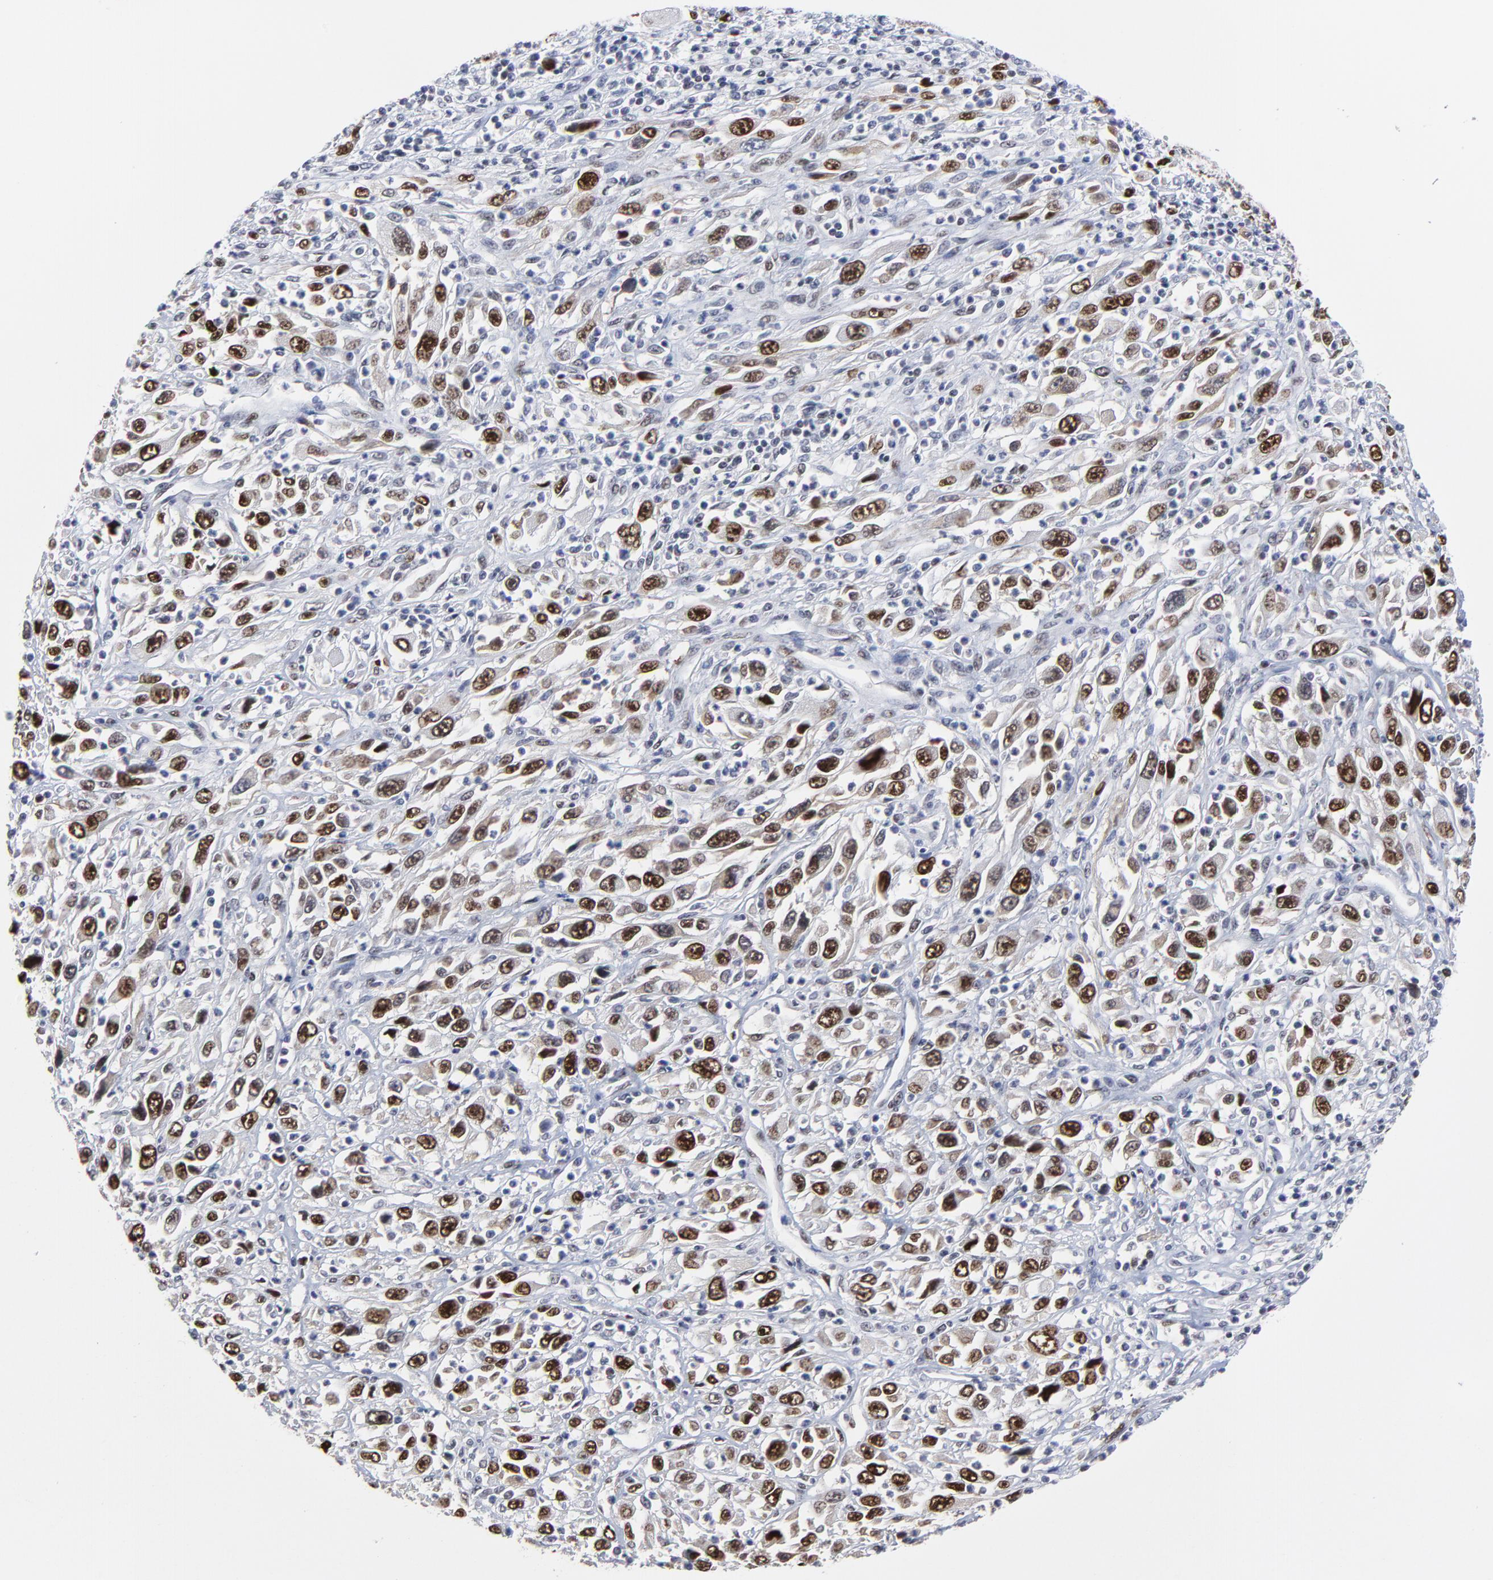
{"staining": {"intensity": "strong", "quantity": ">75%", "location": "nuclear"}, "tissue": "melanoma", "cell_type": "Tumor cells", "image_type": "cancer", "snomed": [{"axis": "morphology", "description": "Malignant melanoma, Metastatic site"}, {"axis": "topography", "description": "Skin"}], "caption": "A histopathology image of melanoma stained for a protein reveals strong nuclear brown staining in tumor cells.", "gene": "OGFOD1", "patient": {"sex": "female", "age": 56}}